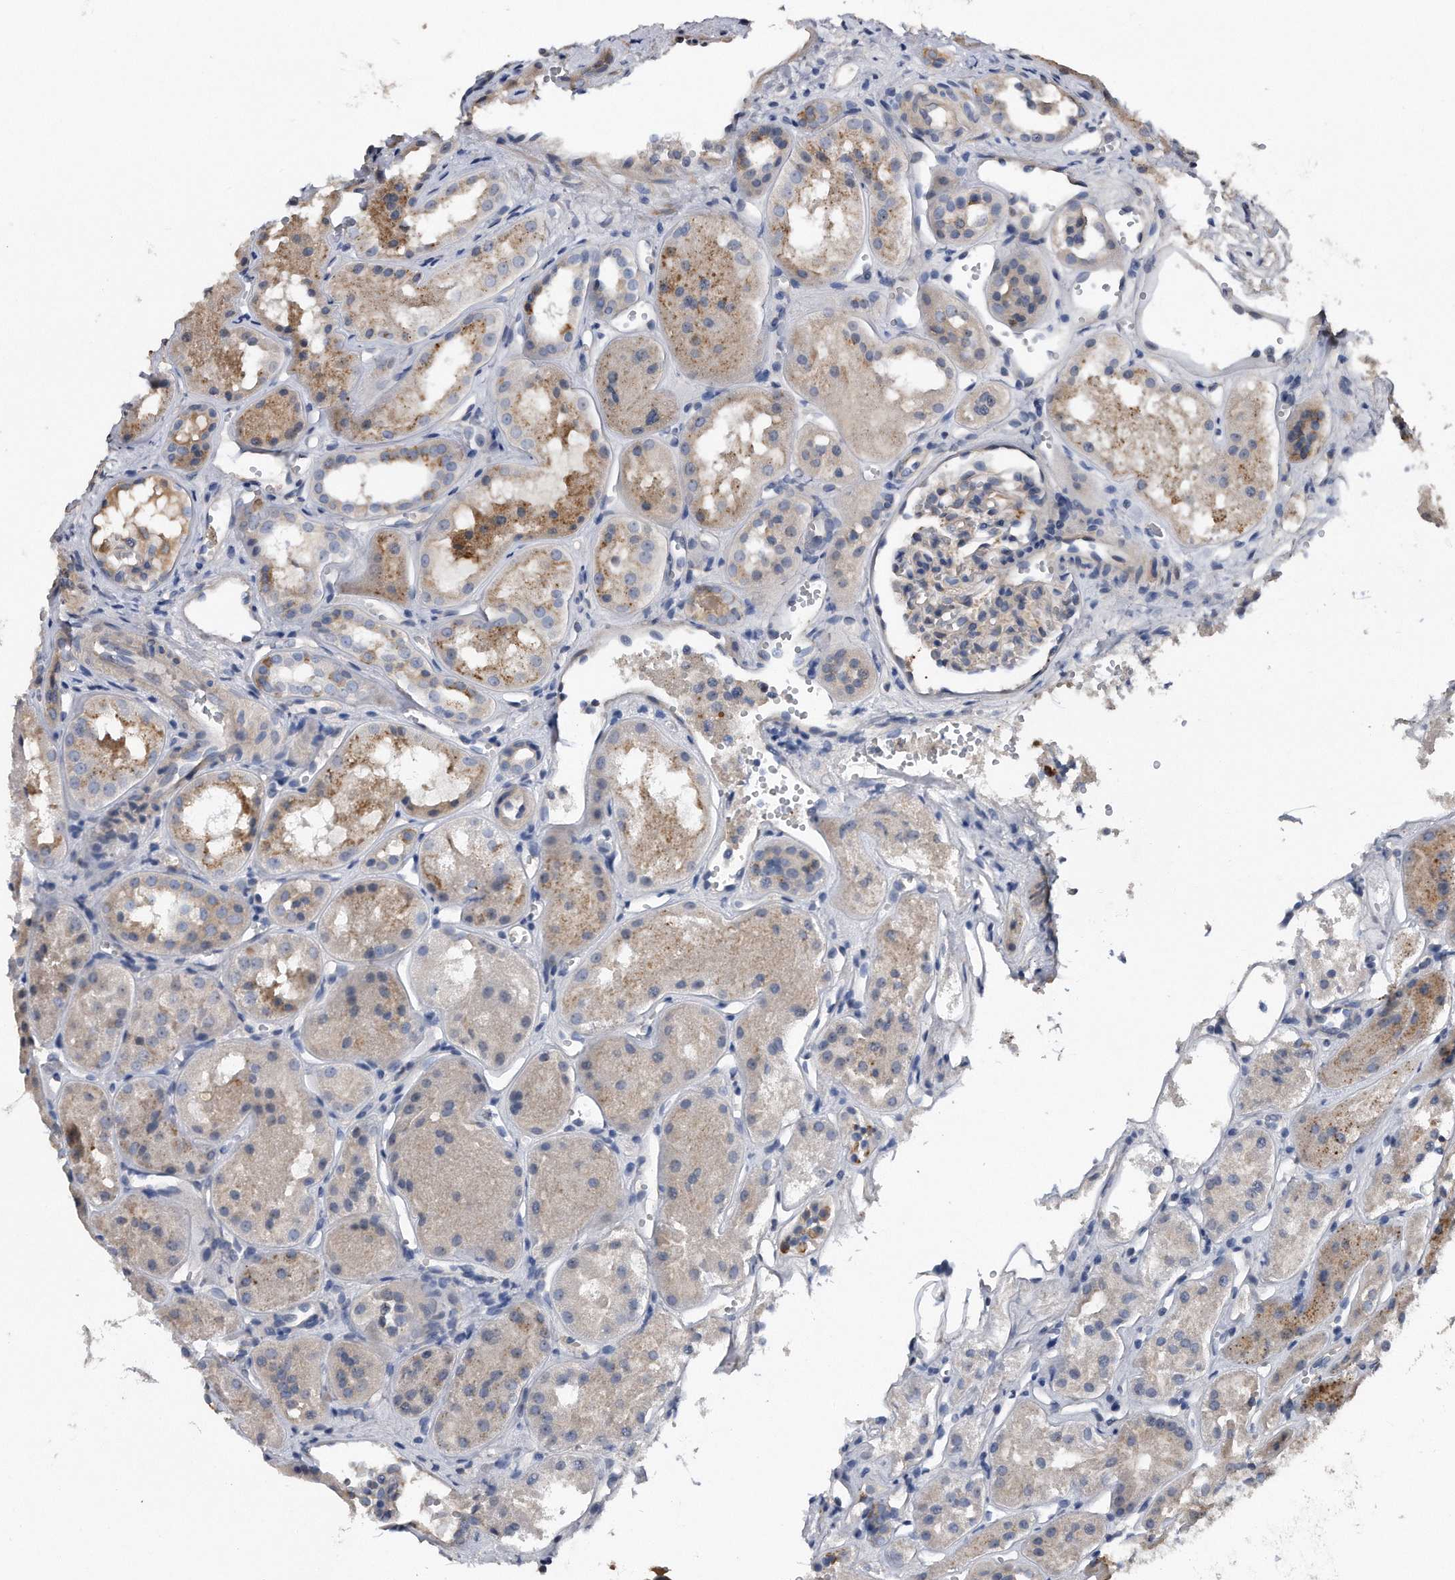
{"staining": {"intensity": "weak", "quantity": "<25%", "location": "cytoplasmic/membranous"}, "tissue": "kidney", "cell_type": "Cells in glomeruli", "image_type": "normal", "snomed": [{"axis": "morphology", "description": "Normal tissue, NOS"}, {"axis": "topography", "description": "Kidney"}], "caption": "Image shows no protein staining in cells in glomeruli of benign kidney. (DAB immunohistochemistry with hematoxylin counter stain).", "gene": "KCND3", "patient": {"sex": "male", "age": 16}}